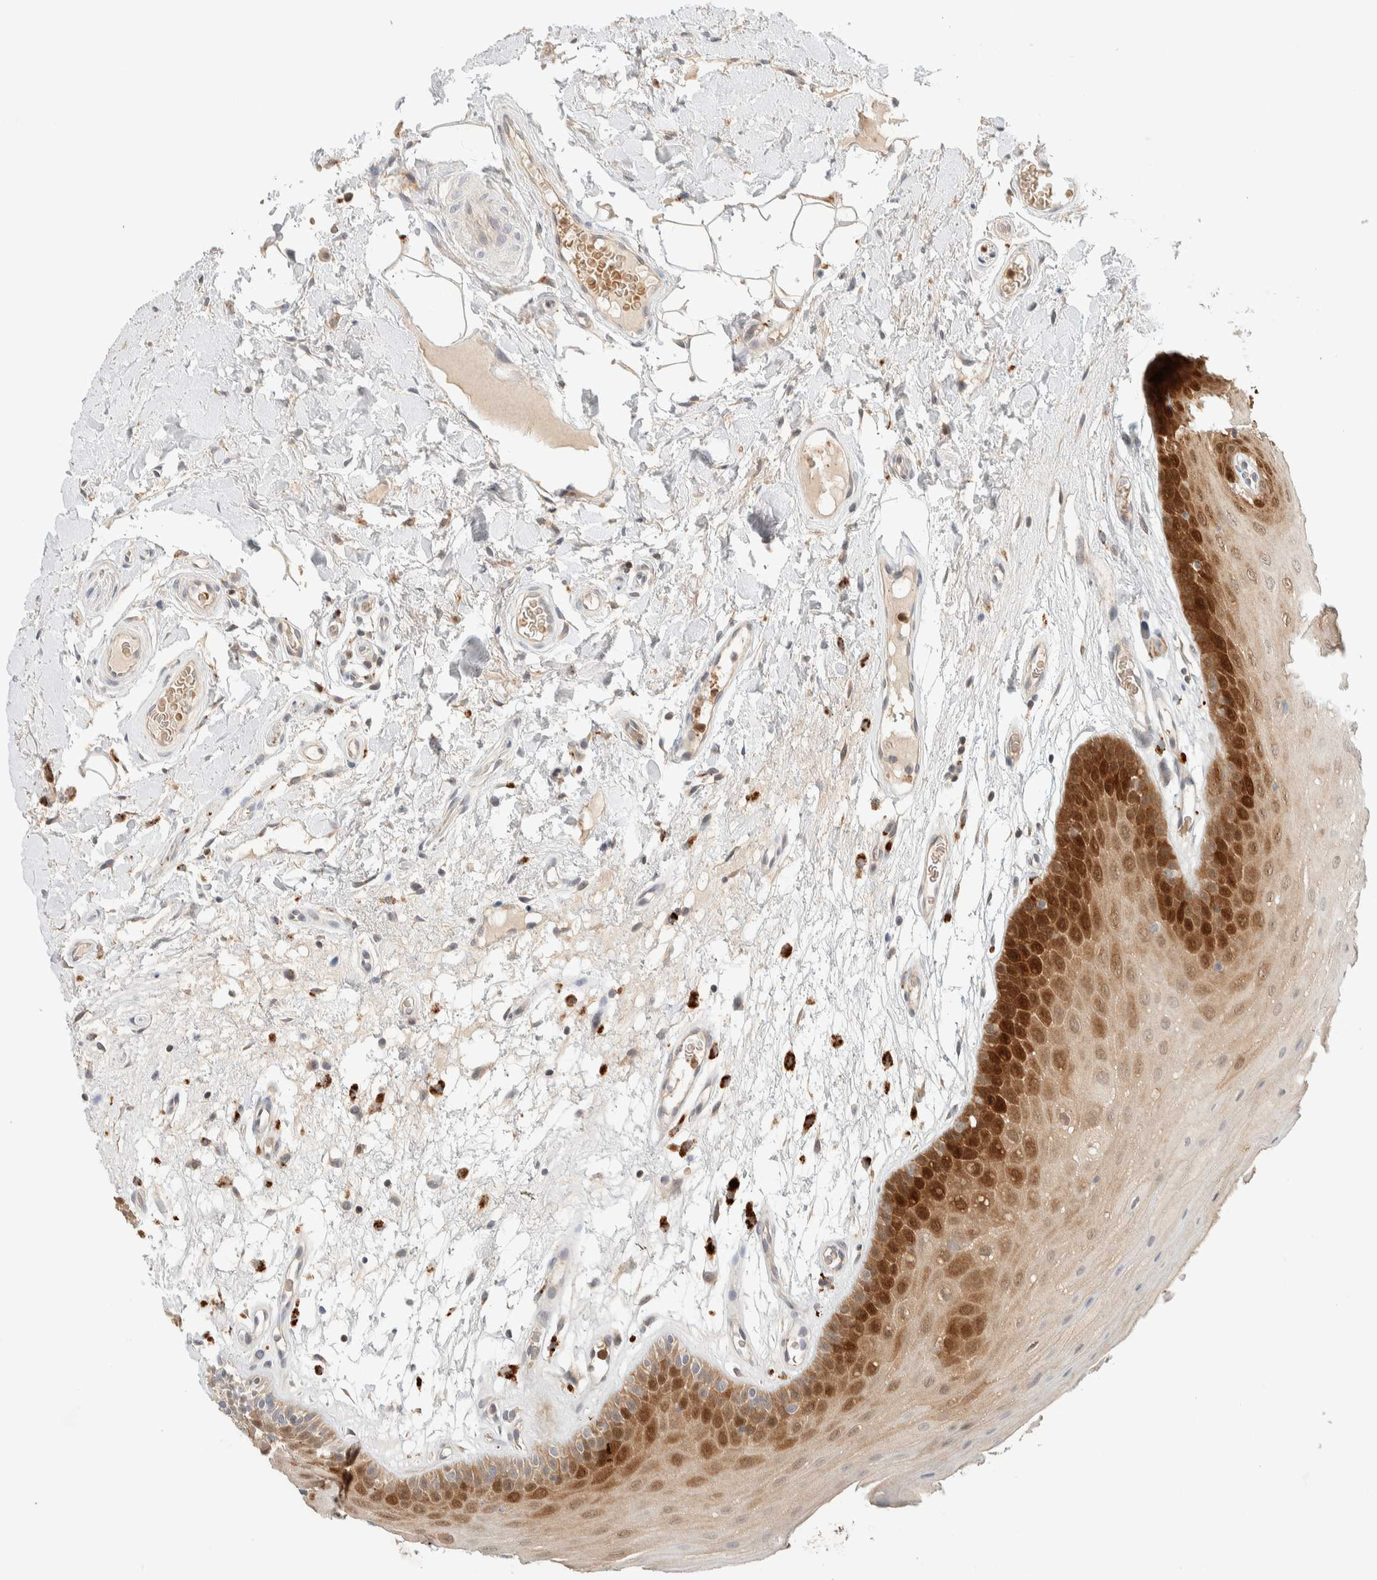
{"staining": {"intensity": "strong", "quantity": "<25%", "location": "cytoplasmic/membranous,nuclear"}, "tissue": "oral mucosa", "cell_type": "Squamous epithelial cells", "image_type": "normal", "snomed": [{"axis": "morphology", "description": "Normal tissue, NOS"}, {"axis": "morphology", "description": "Squamous cell carcinoma, NOS"}, {"axis": "topography", "description": "Oral tissue"}, {"axis": "topography", "description": "Head-Neck"}], "caption": "A histopathology image of human oral mucosa stained for a protein exhibits strong cytoplasmic/membranous,nuclear brown staining in squamous epithelial cells. (DAB (3,3'-diaminobenzidine) IHC, brown staining for protein, blue staining for nuclei).", "gene": "GCLM", "patient": {"sex": "male", "age": 71}}